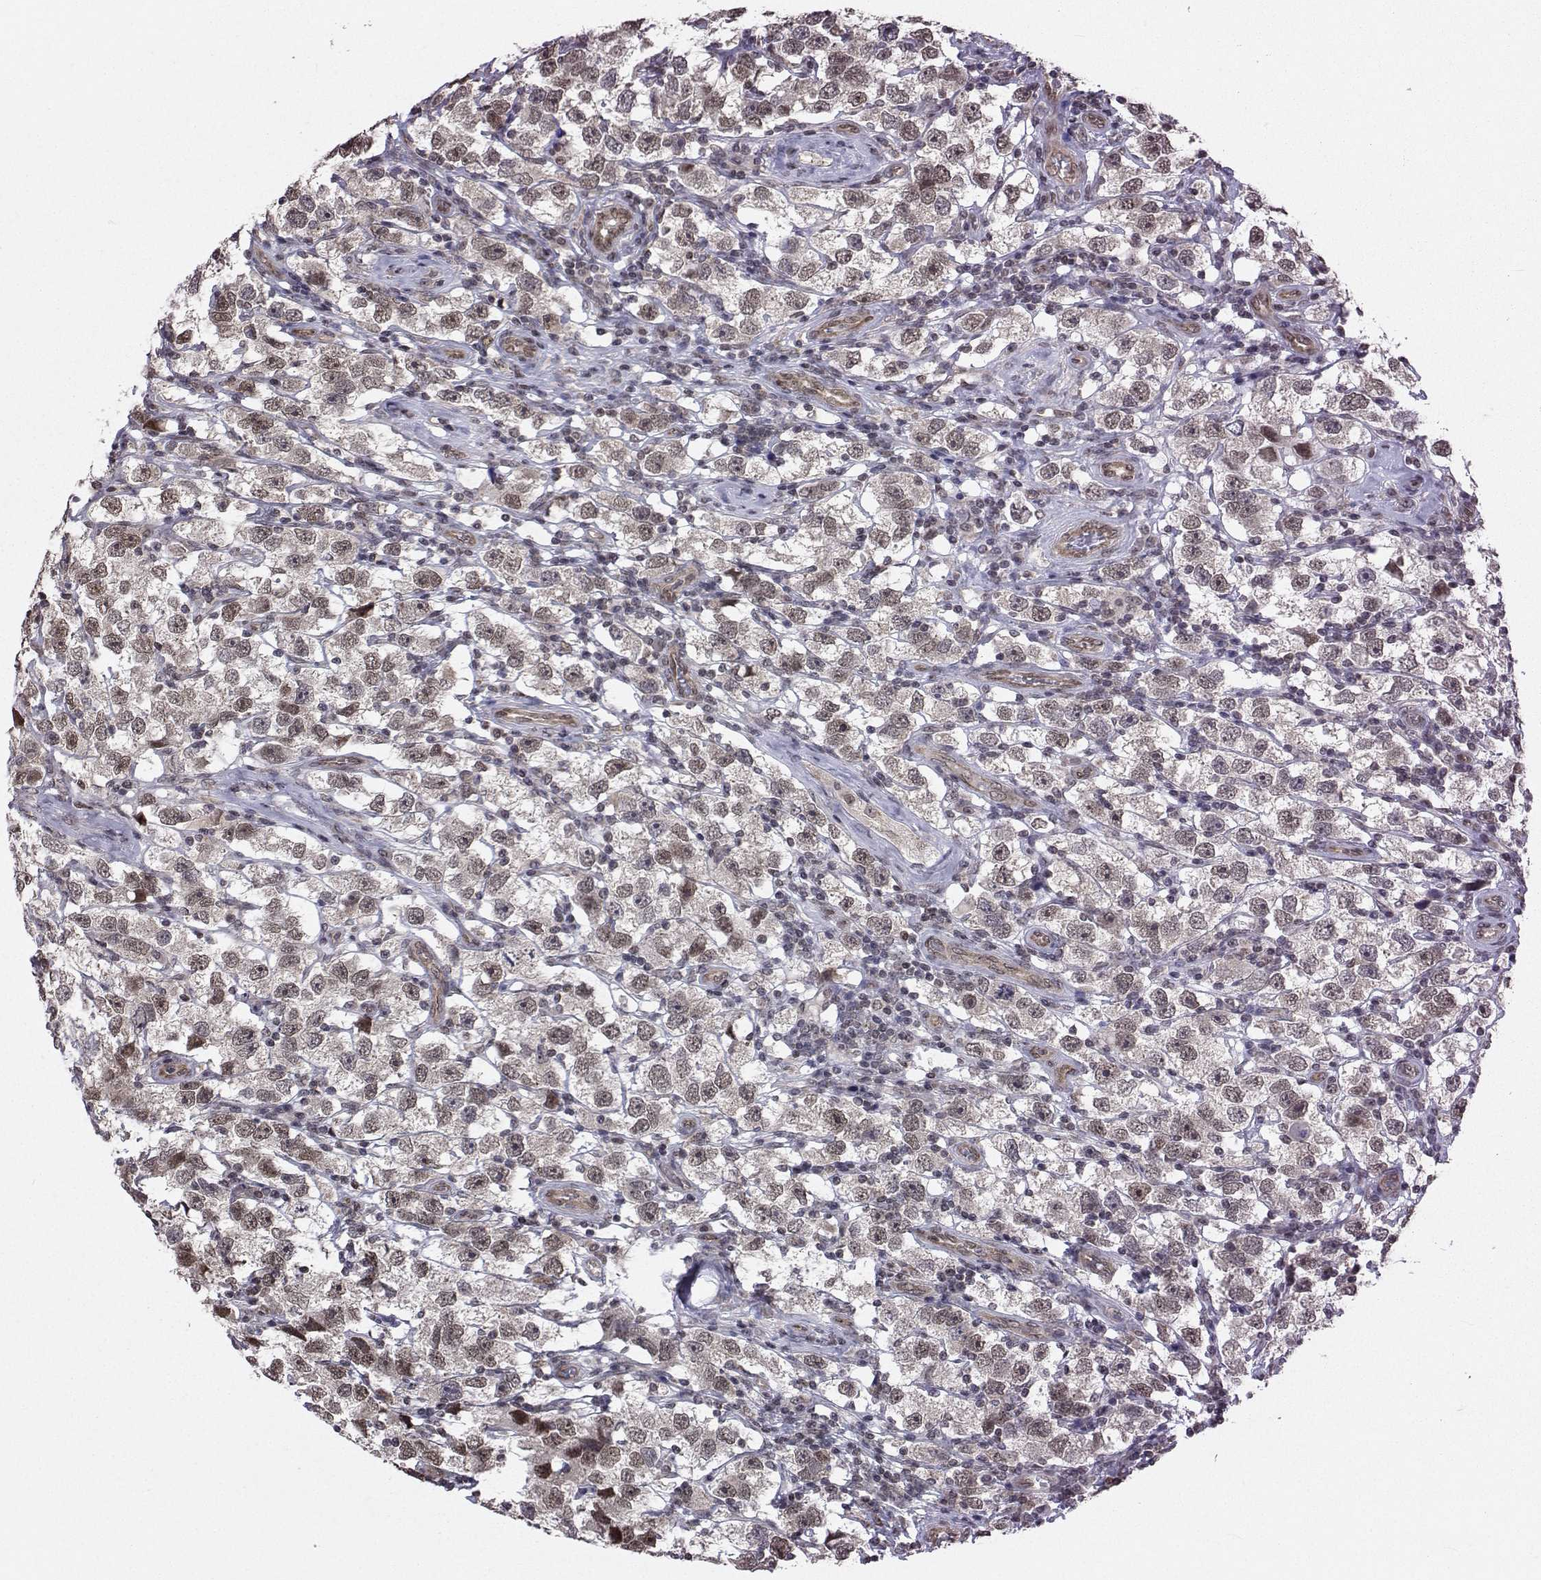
{"staining": {"intensity": "weak", "quantity": ">75%", "location": "nuclear"}, "tissue": "testis cancer", "cell_type": "Tumor cells", "image_type": "cancer", "snomed": [{"axis": "morphology", "description": "Seminoma, NOS"}, {"axis": "topography", "description": "Testis"}], "caption": "Immunohistochemical staining of testis seminoma shows weak nuclear protein staining in about >75% of tumor cells.", "gene": "PKN2", "patient": {"sex": "male", "age": 26}}